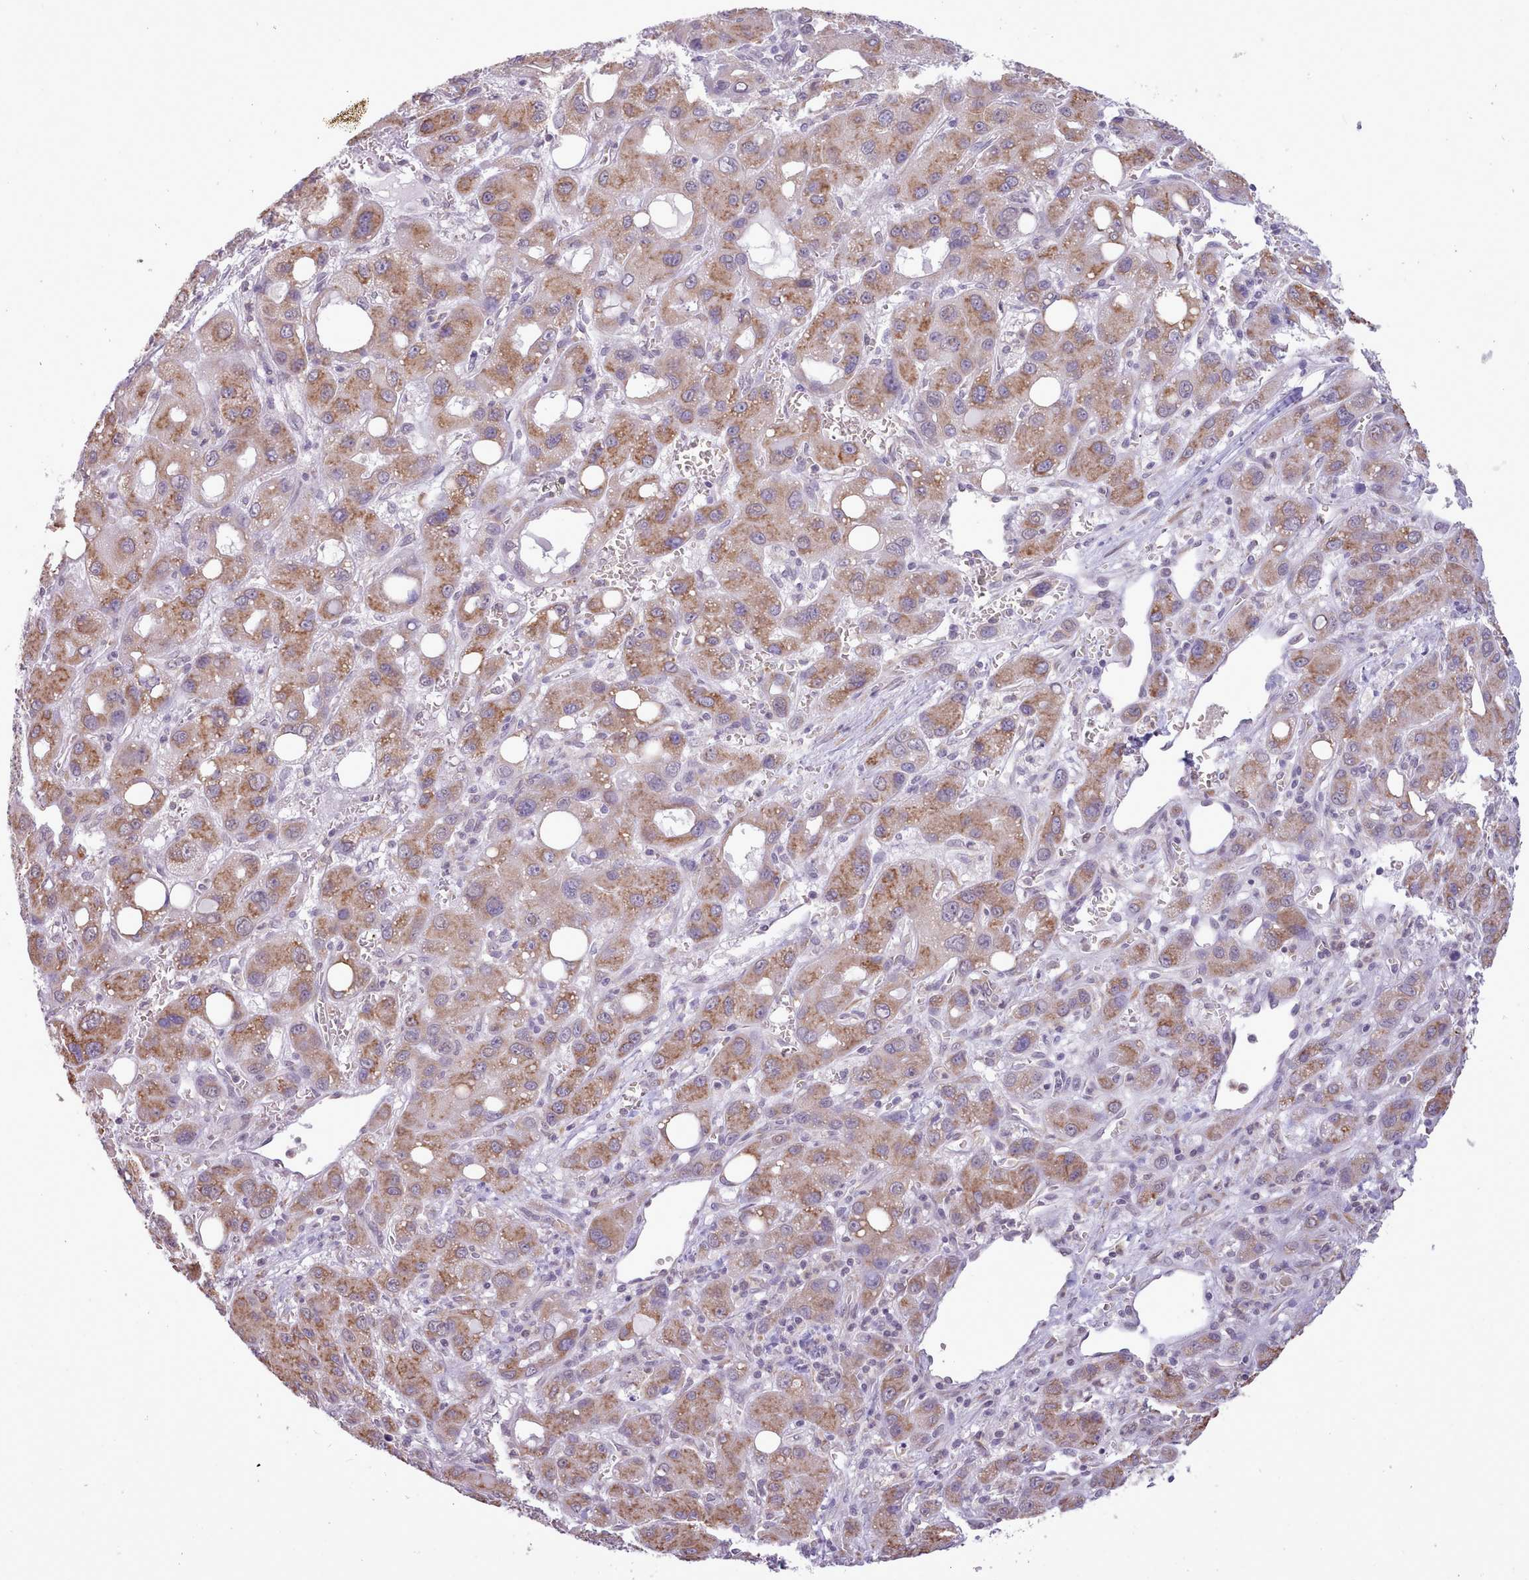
{"staining": {"intensity": "moderate", "quantity": ">75%", "location": "cytoplasmic/membranous"}, "tissue": "liver cancer", "cell_type": "Tumor cells", "image_type": "cancer", "snomed": [{"axis": "morphology", "description": "Carcinoma, Hepatocellular, NOS"}, {"axis": "topography", "description": "Liver"}], "caption": "Human liver cancer (hepatocellular carcinoma) stained with a protein marker shows moderate staining in tumor cells.", "gene": "SEC61B", "patient": {"sex": "male", "age": 55}}